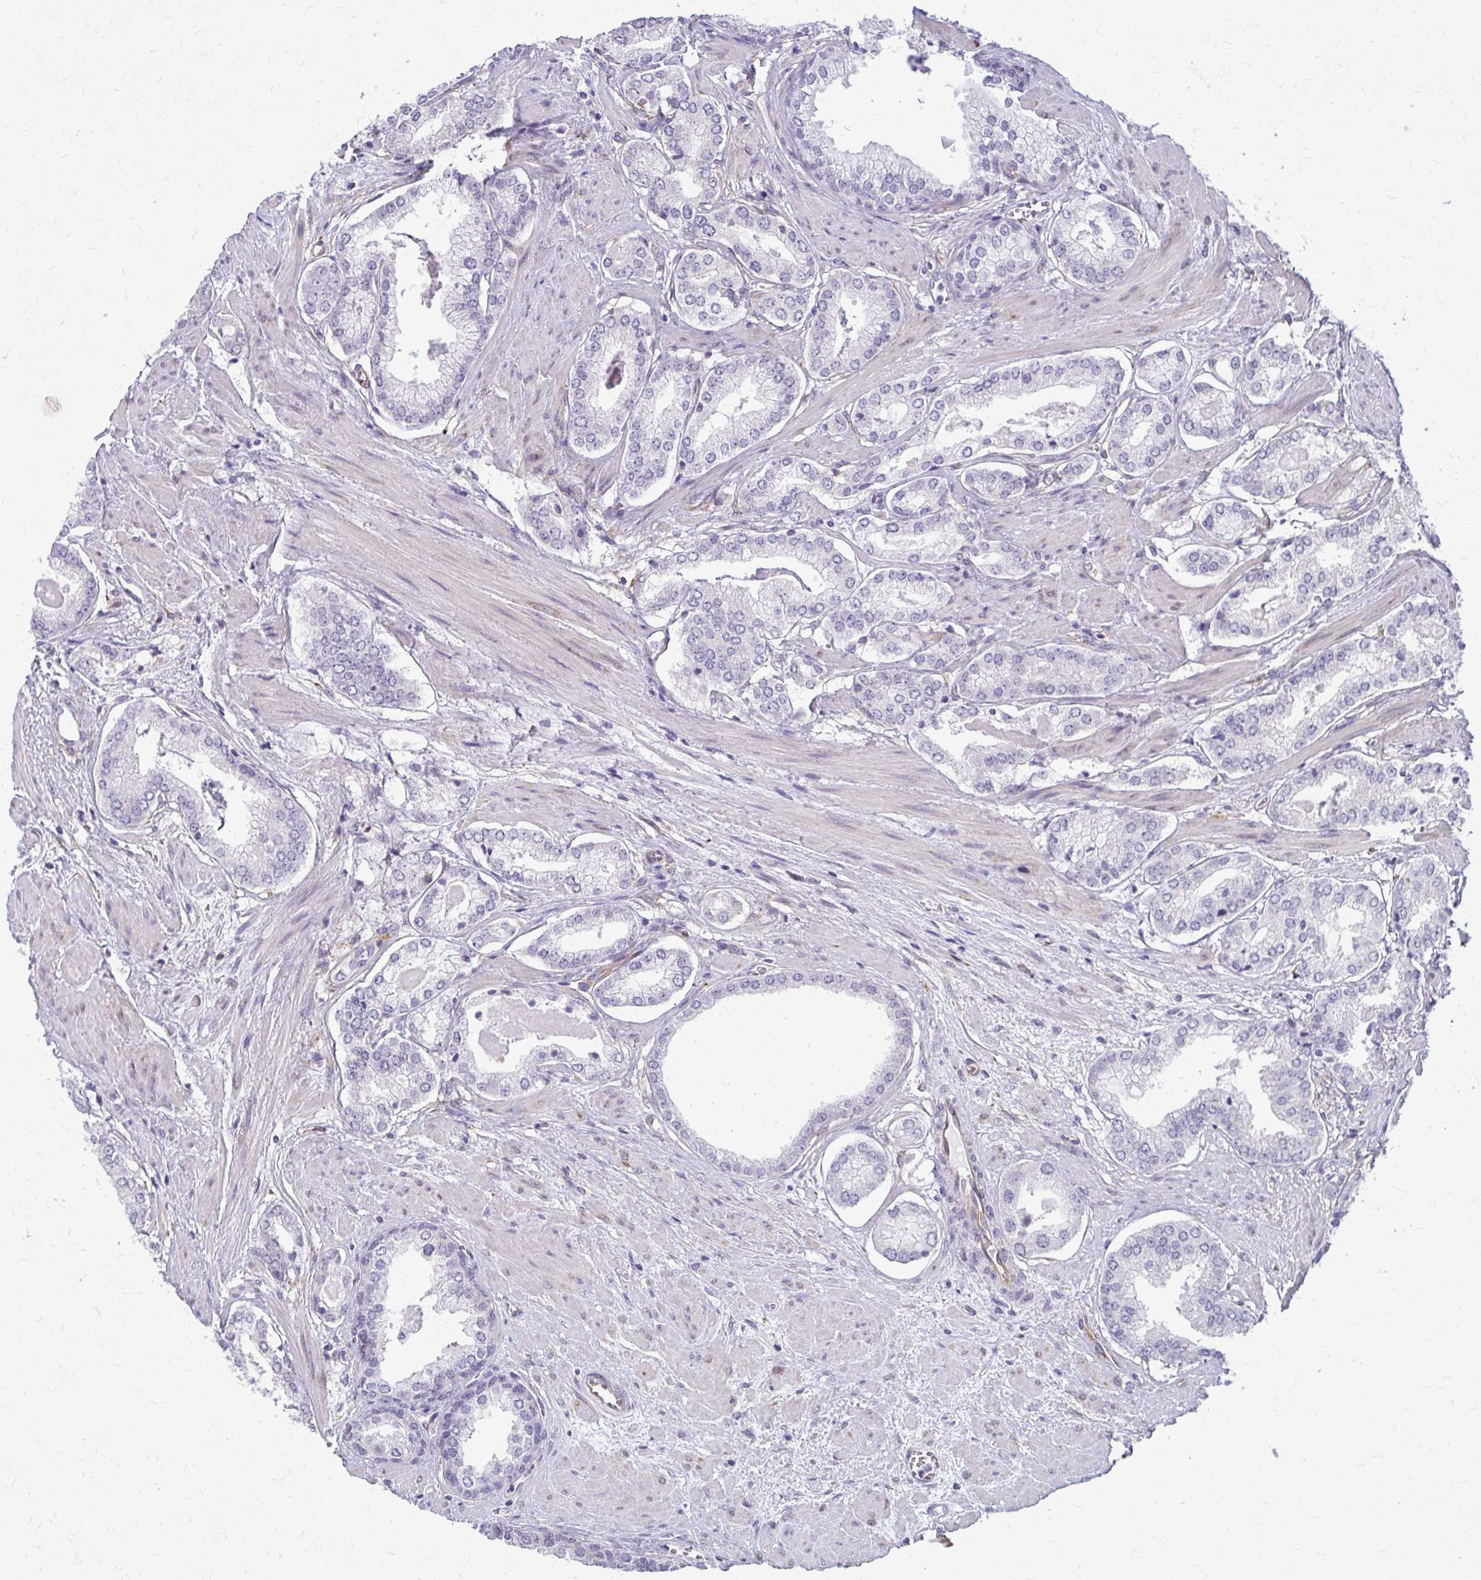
{"staining": {"intensity": "negative", "quantity": "none", "location": "none"}, "tissue": "prostate cancer", "cell_type": "Tumor cells", "image_type": "cancer", "snomed": [{"axis": "morphology", "description": "Adenocarcinoma, Low grade"}, {"axis": "topography", "description": "Prostate"}], "caption": "IHC of prostate cancer (low-grade adenocarcinoma) reveals no positivity in tumor cells.", "gene": "DEPP1", "patient": {"sex": "male", "age": 64}}